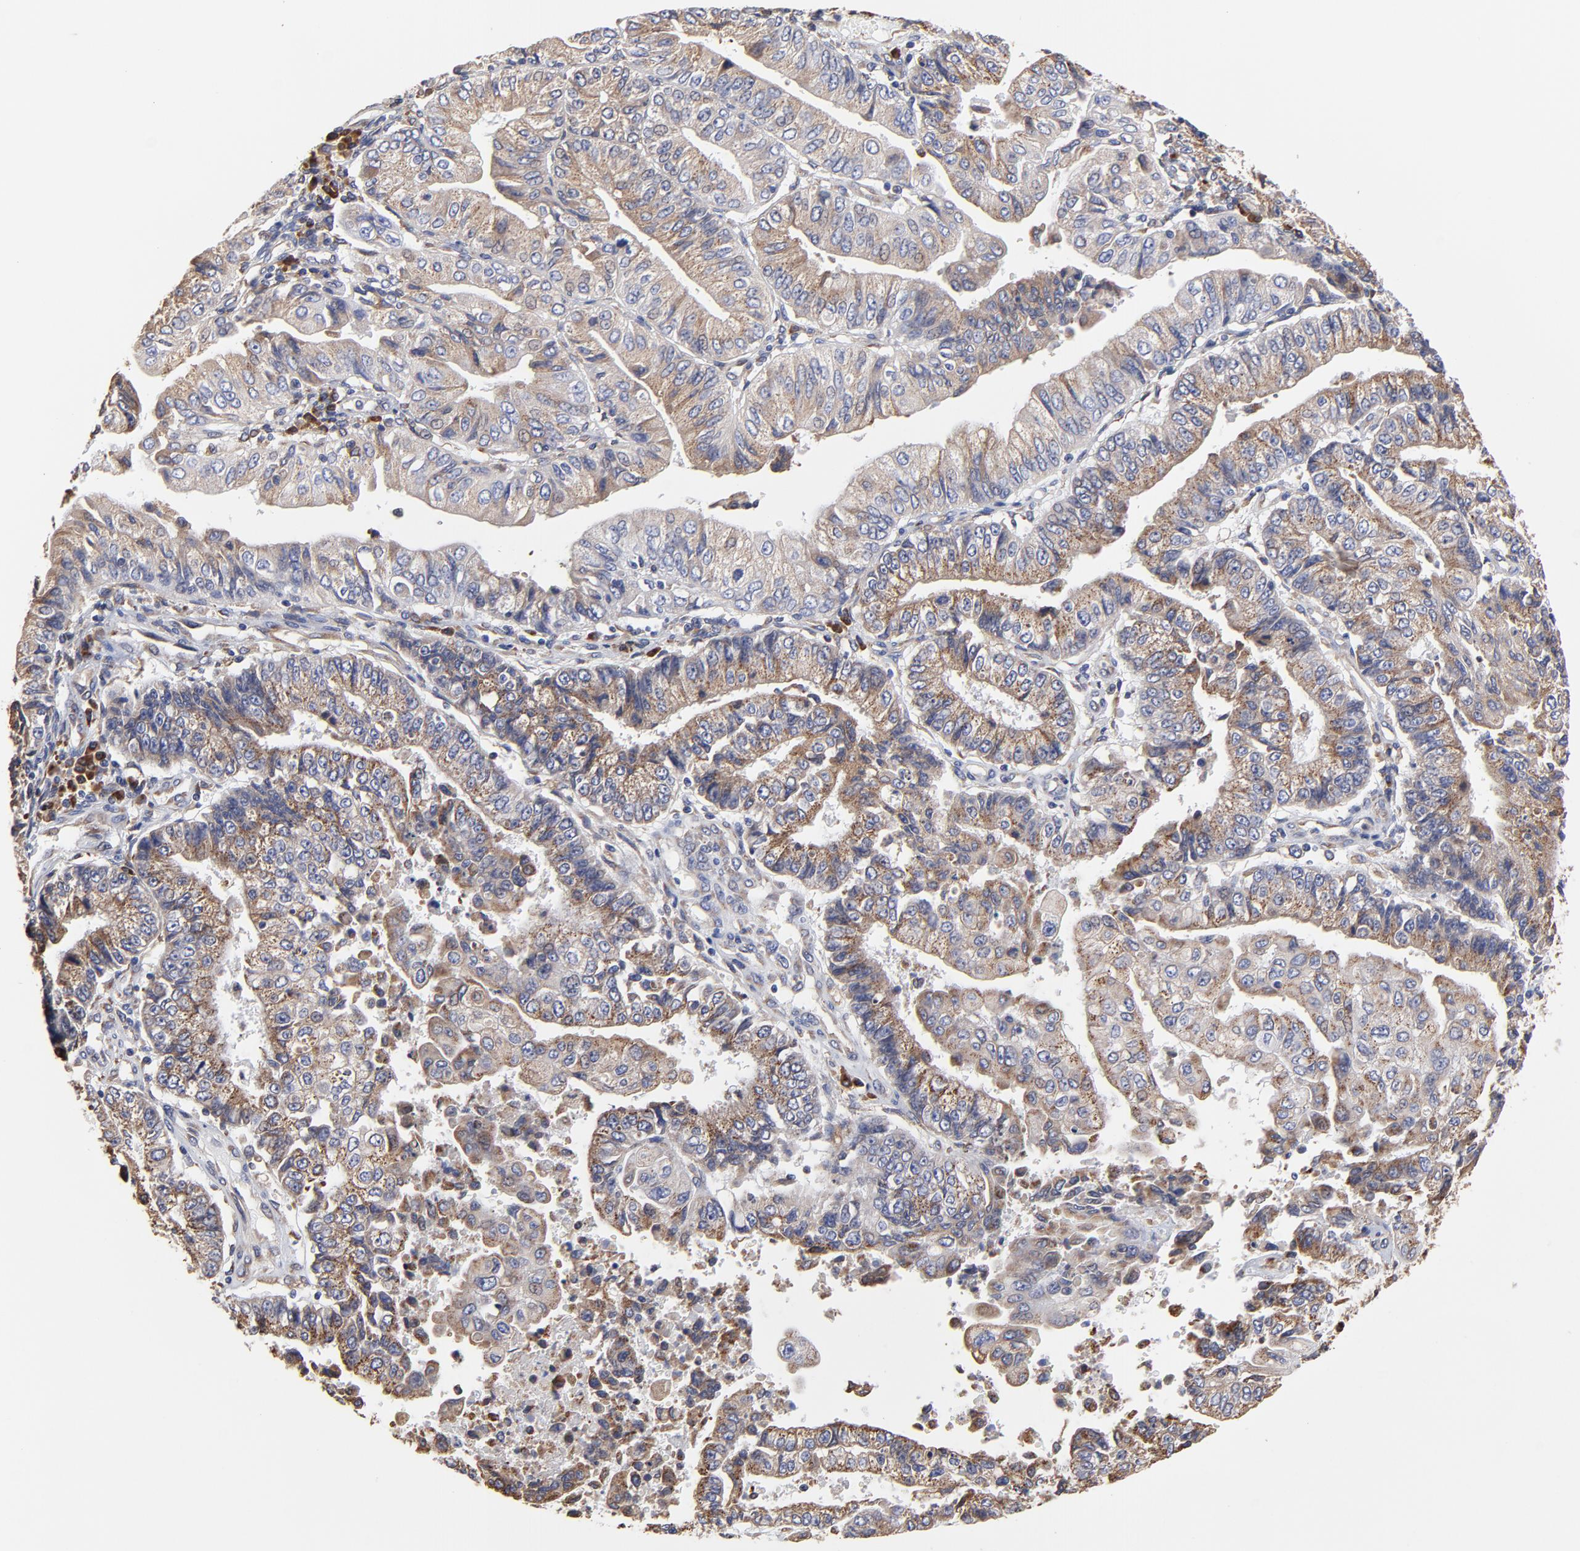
{"staining": {"intensity": "weak", "quantity": ">75%", "location": "cytoplasmic/membranous"}, "tissue": "endometrial cancer", "cell_type": "Tumor cells", "image_type": "cancer", "snomed": [{"axis": "morphology", "description": "Adenocarcinoma, NOS"}, {"axis": "topography", "description": "Endometrium"}], "caption": "An image showing weak cytoplasmic/membranous staining in about >75% of tumor cells in endometrial adenocarcinoma, as visualized by brown immunohistochemical staining.", "gene": "LMAN1", "patient": {"sex": "female", "age": 75}}